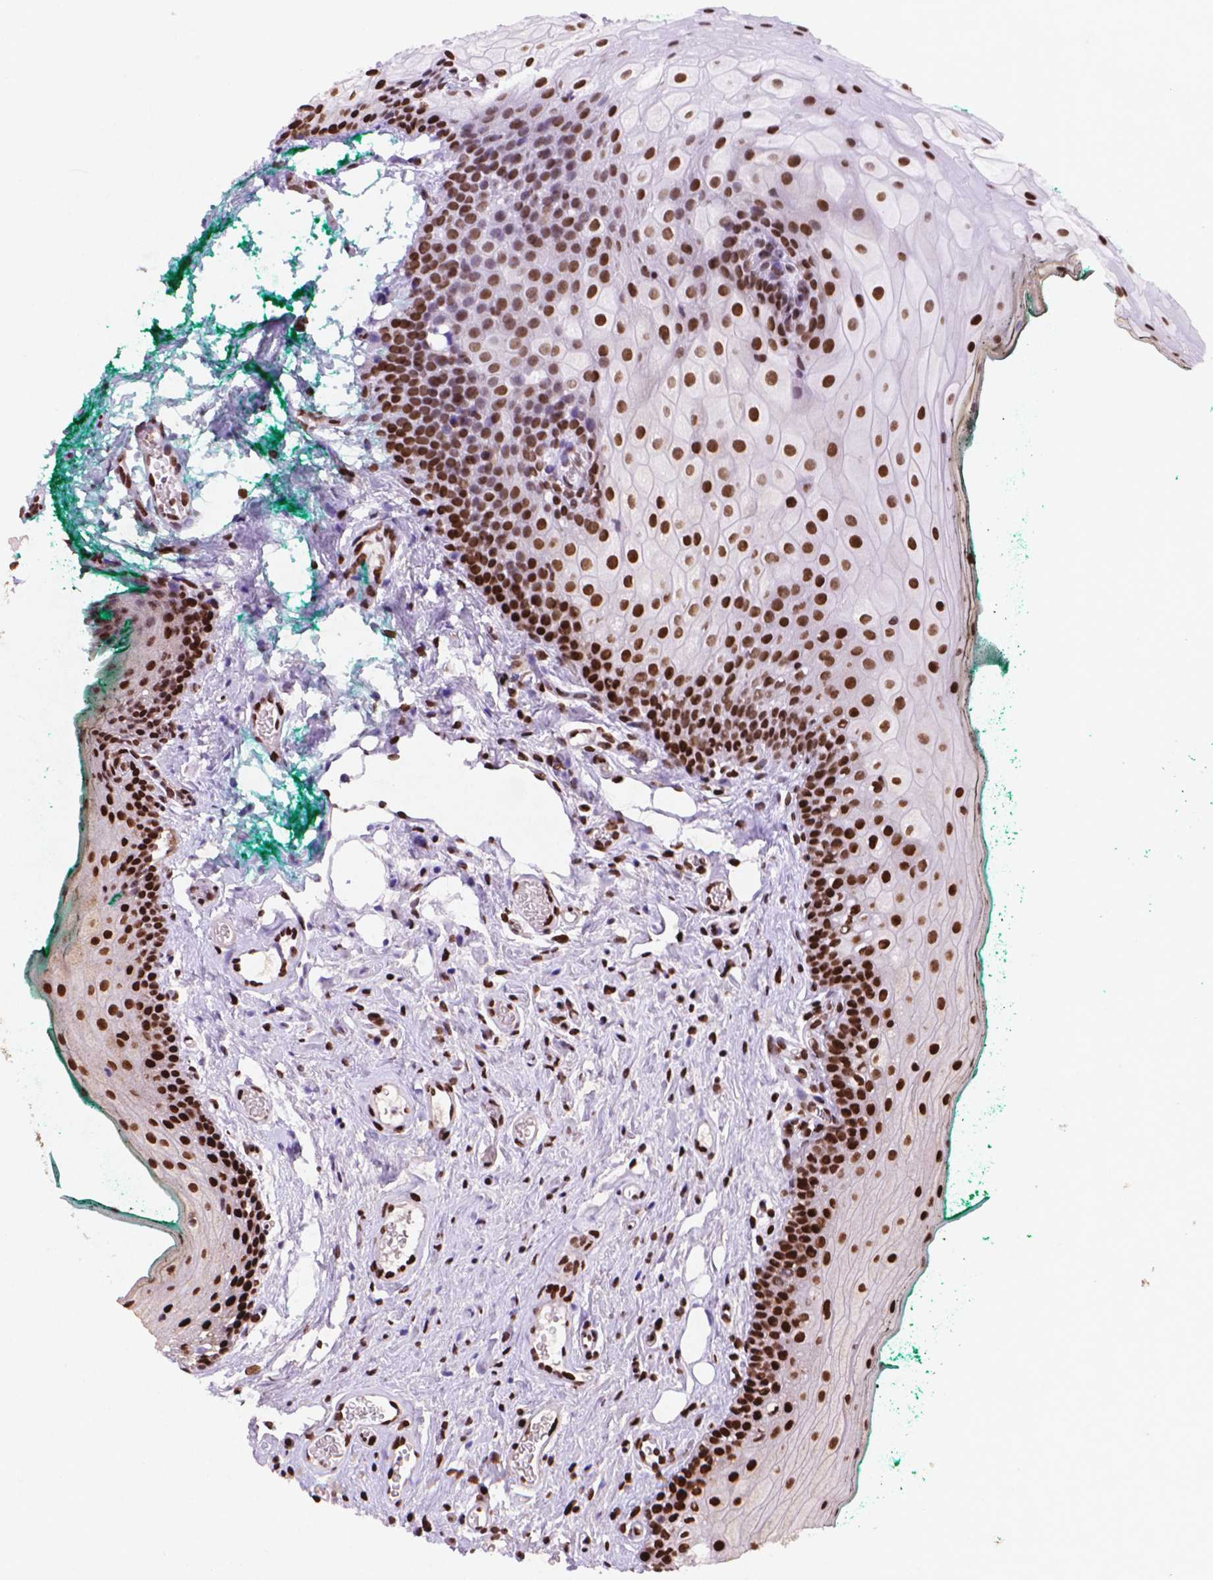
{"staining": {"intensity": "strong", "quantity": ">75%", "location": "nuclear"}, "tissue": "oral mucosa", "cell_type": "Squamous epithelial cells", "image_type": "normal", "snomed": [{"axis": "morphology", "description": "Normal tissue, NOS"}, {"axis": "topography", "description": "Oral tissue"}], "caption": "Strong nuclear expression for a protein is appreciated in approximately >75% of squamous epithelial cells of benign oral mucosa using immunohistochemistry.", "gene": "CITED2", "patient": {"sex": "female", "age": 68}}